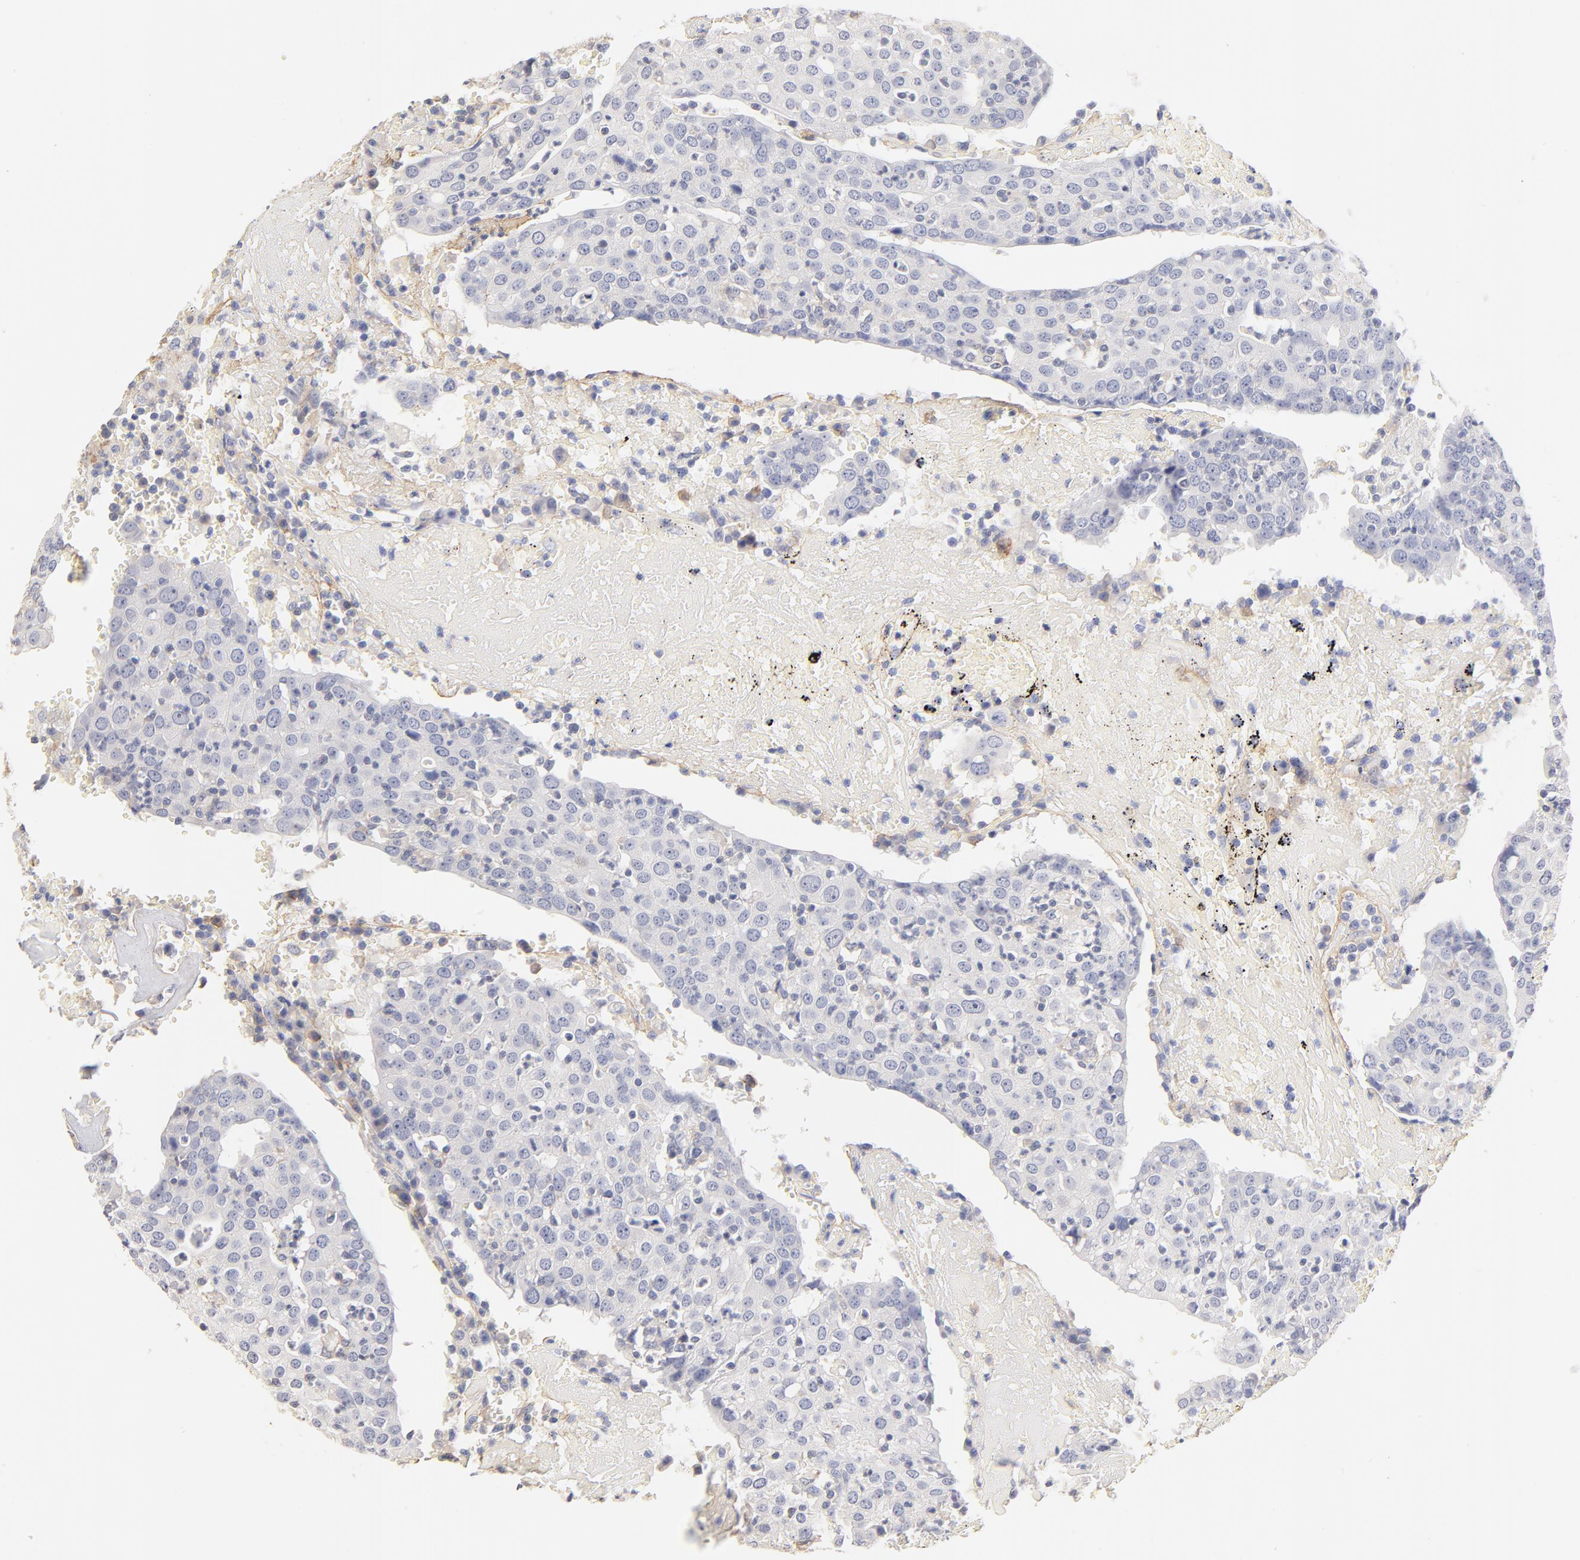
{"staining": {"intensity": "negative", "quantity": "none", "location": "none"}, "tissue": "head and neck cancer", "cell_type": "Tumor cells", "image_type": "cancer", "snomed": [{"axis": "morphology", "description": "Squamous cell carcinoma, NOS"}, {"axis": "topography", "description": "Salivary gland"}, {"axis": "topography", "description": "Head-Neck"}], "caption": "Immunohistochemistry image of human head and neck squamous cell carcinoma stained for a protein (brown), which displays no expression in tumor cells. Nuclei are stained in blue.", "gene": "ITGA8", "patient": {"sex": "male", "age": 70}}